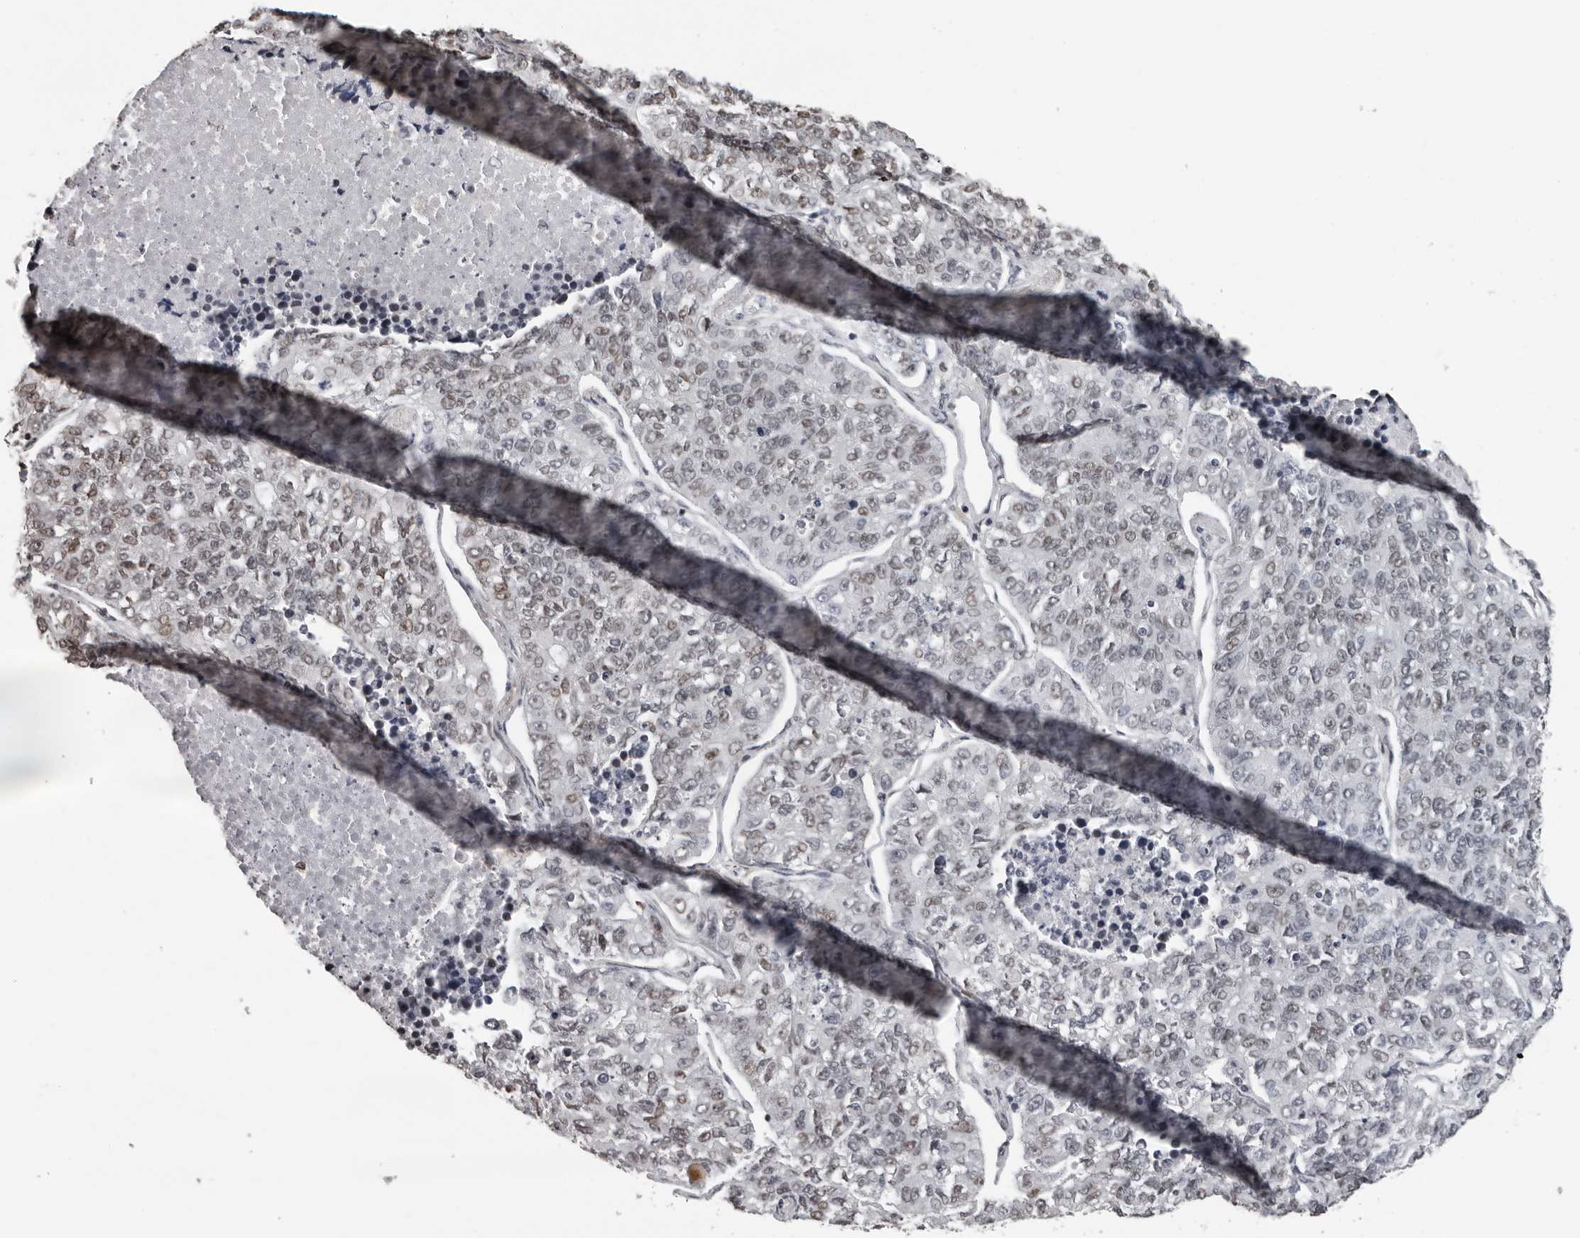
{"staining": {"intensity": "weak", "quantity": "<25%", "location": "nuclear"}, "tissue": "lung cancer", "cell_type": "Tumor cells", "image_type": "cancer", "snomed": [{"axis": "morphology", "description": "Adenocarcinoma, NOS"}, {"axis": "topography", "description": "Lung"}], "caption": "The photomicrograph shows no significant expression in tumor cells of lung cancer (adenocarcinoma).", "gene": "ORC1", "patient": {"sex": "male", "age": 49}}